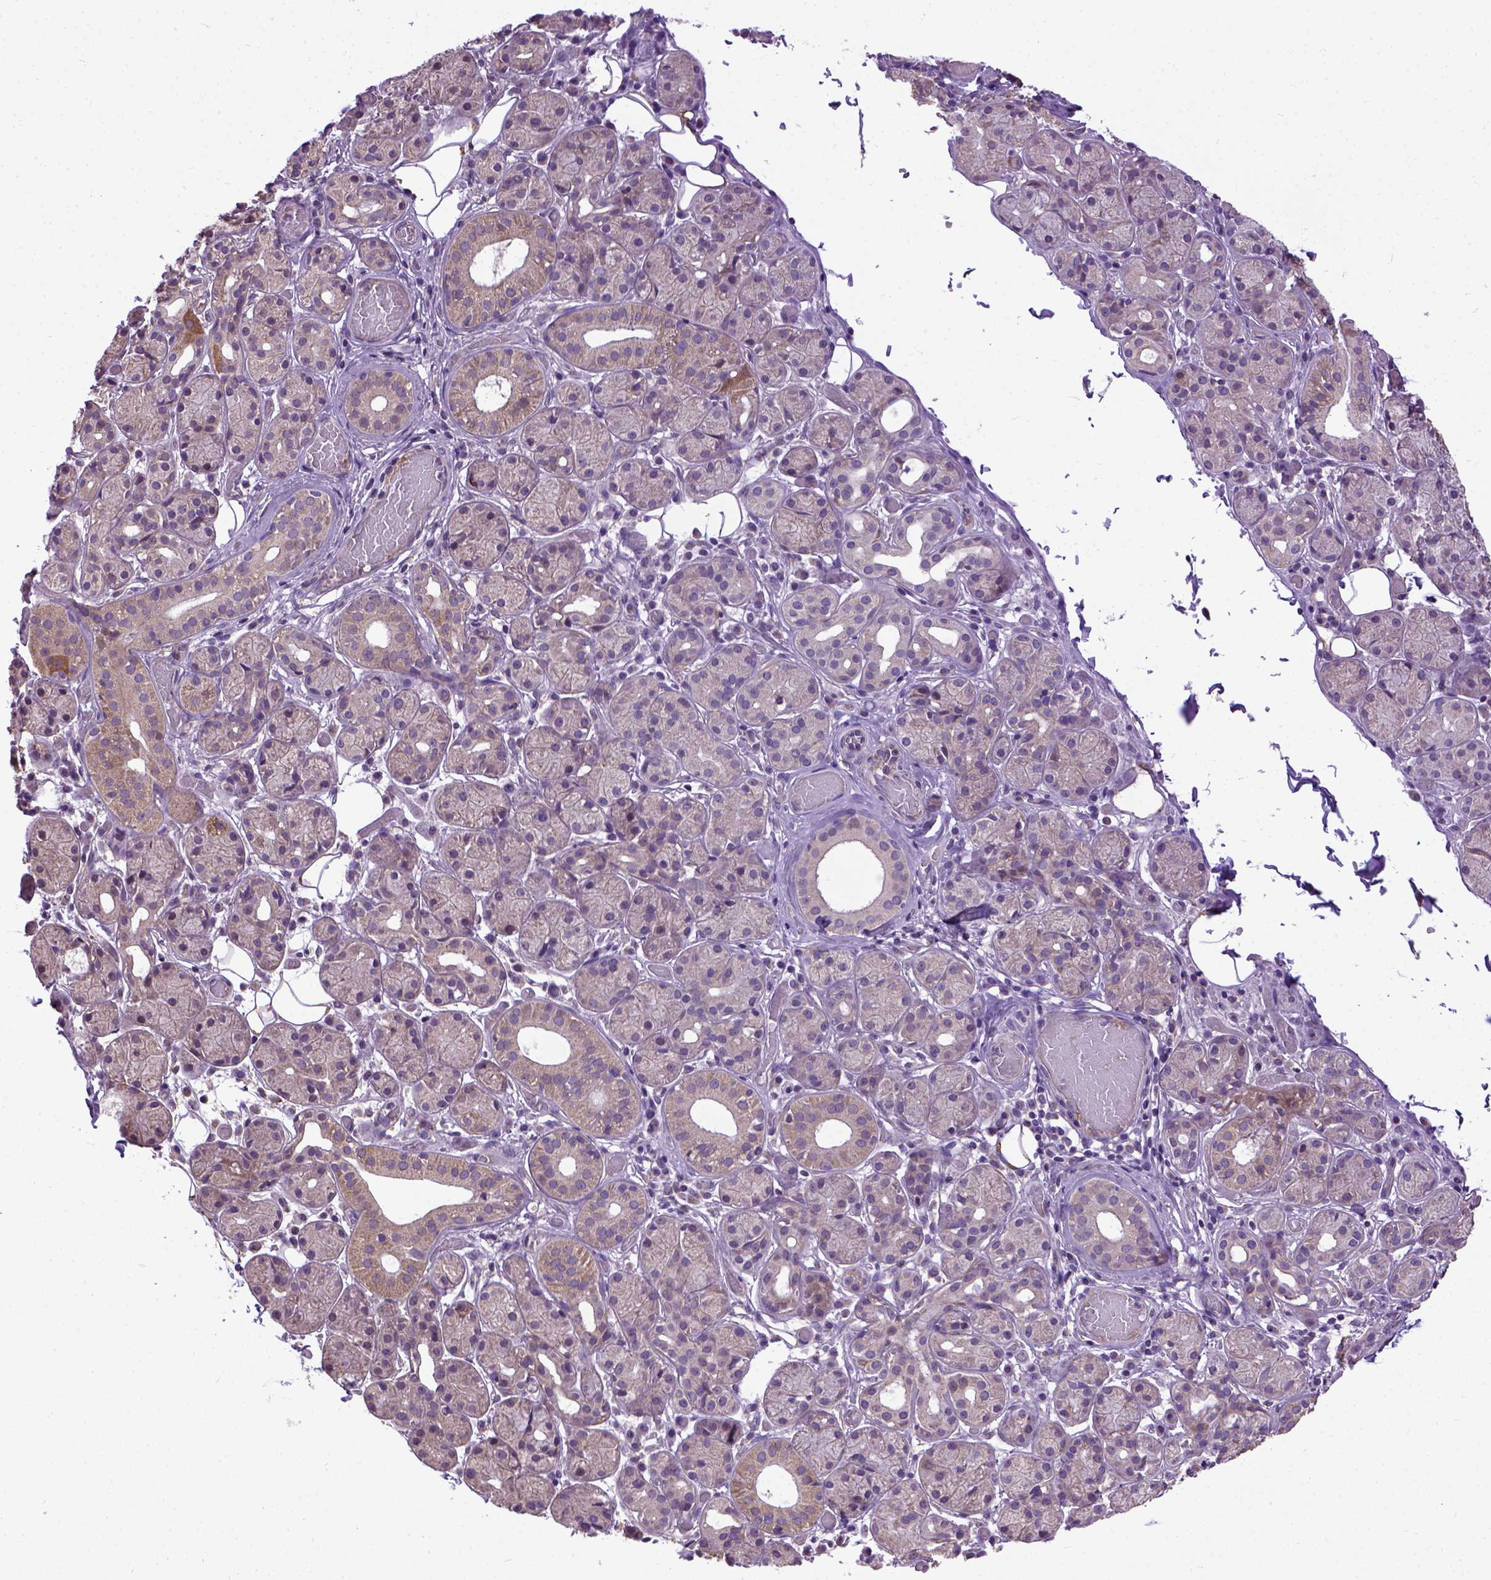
{"staining": {"intensity": "weak", "quantity": "25%-75%", "location": "cytoplasmic/membranous"}, "tissue": "salivary gland", "cell_type": "Glandular cells", "image_type": "normal", "snomed": [{"axis": "morphology", "description": "Normal tissue, NOS"}, {"axis": "topography", "description": "Salivary gland"}, {"axis": "topography", "description": "Peripheral nerve tissue"}], "caption": "Protein staining reveals weak cytoplasmic/membranous expression in approximately 25%-75% of glandular cells in unremarkable salivary gland. The staining was performed using DAB to visualize the protein expression in brown, while the nuclei were stained in blue with hematoxylin (Magnification: 20x).", "gene": "ENG", "patient": {"sex": "male", "age": 71}}